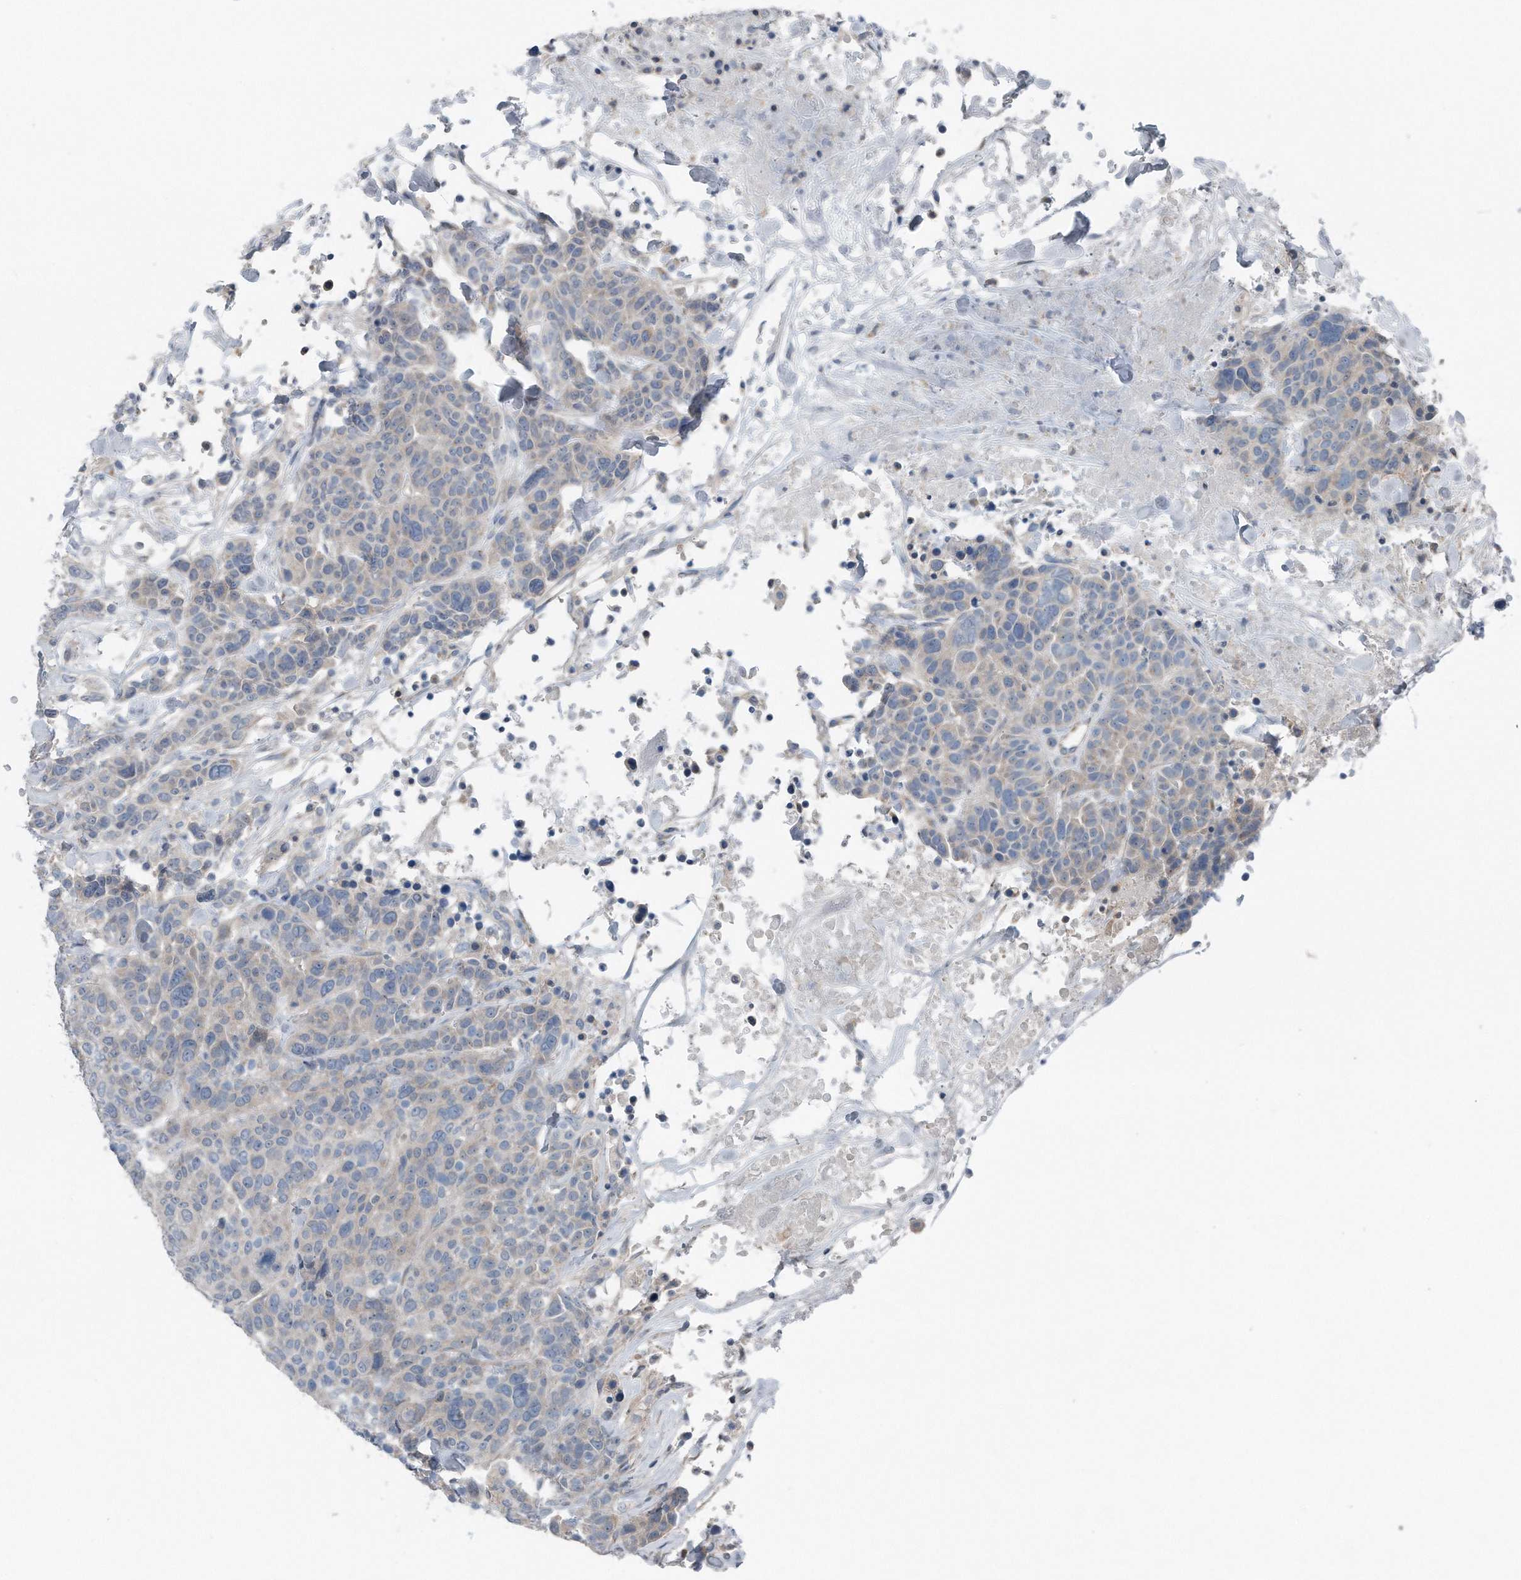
{"staining": {"intensity": "weak", "quantity": "<25%", "location": "cytoplasmic/membranous"}, "tissue": "breast cancer", "cell_type": "Tumor cells", "image_type": "cancer", "snomed": [{"axis": "morphology", "description": "Duct carcinoma"}, {"axis": "topography", "description": "Breast"}], "caption": "This image is of intraductal carcinoma (breast) stained with immunohistochemistry (IHC) to label a protein in brown with the nuclei are counter-stained blue. There is no expression in tumor cells. (DAB IHC, high magnification).", "gene": "YRDC", "patient": {"sex": "female", "age": 37}}